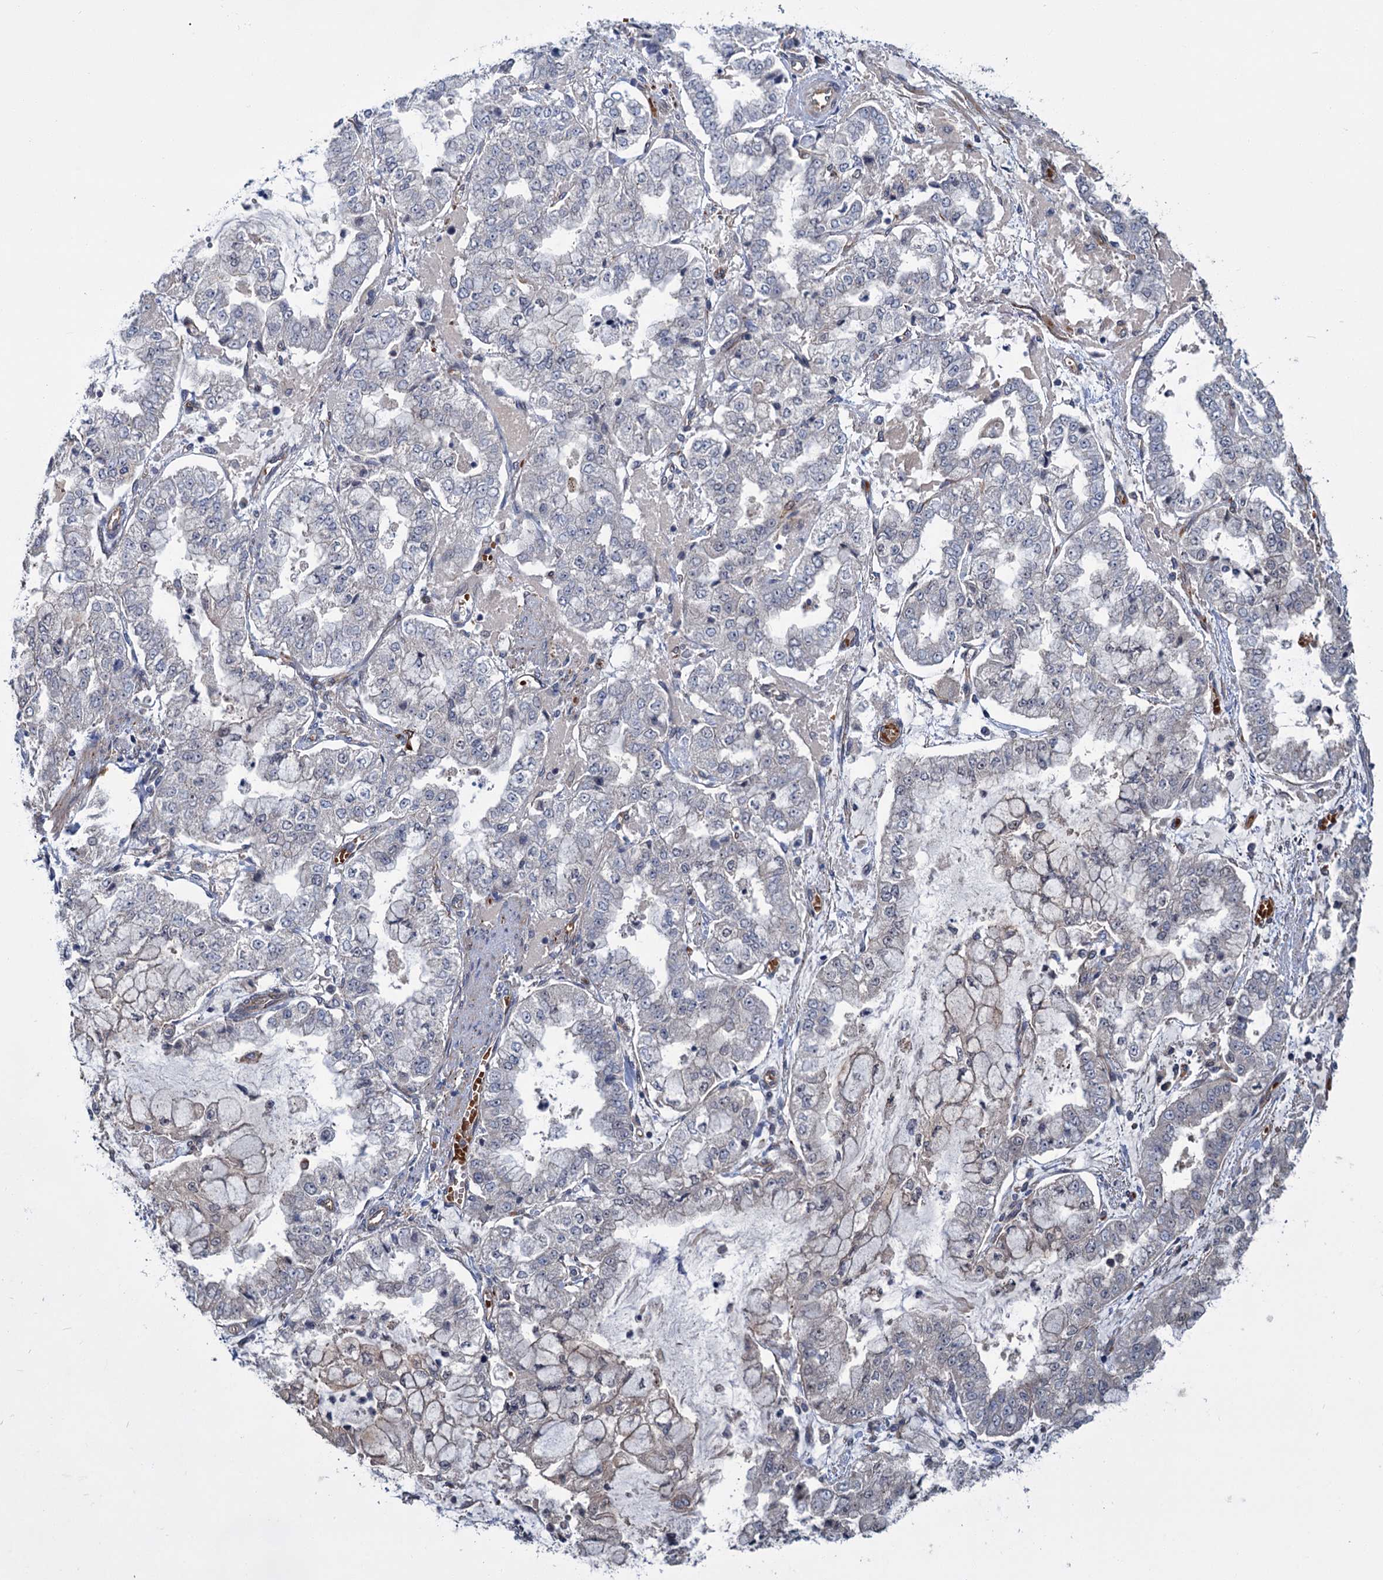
{"staining": {"intensity": "negative", "quantity": "none", "location": "none"}, "tissue": "stomach cancer", "cell_type": "Tumor cells", "image_type": "cancer", "snomed": [{"axis": "morphology", "description": "Adenocarcinoma, NOS"}, {"axis": "topography", "description": "Stomach"}], "caption": "Stomach cancer (adenocarcinoma) was stained to show a protein in brown. There is no significant positivity in tumor cells.", "gene": "PKN2", "patient": {"sex": "male", "age": 76}}